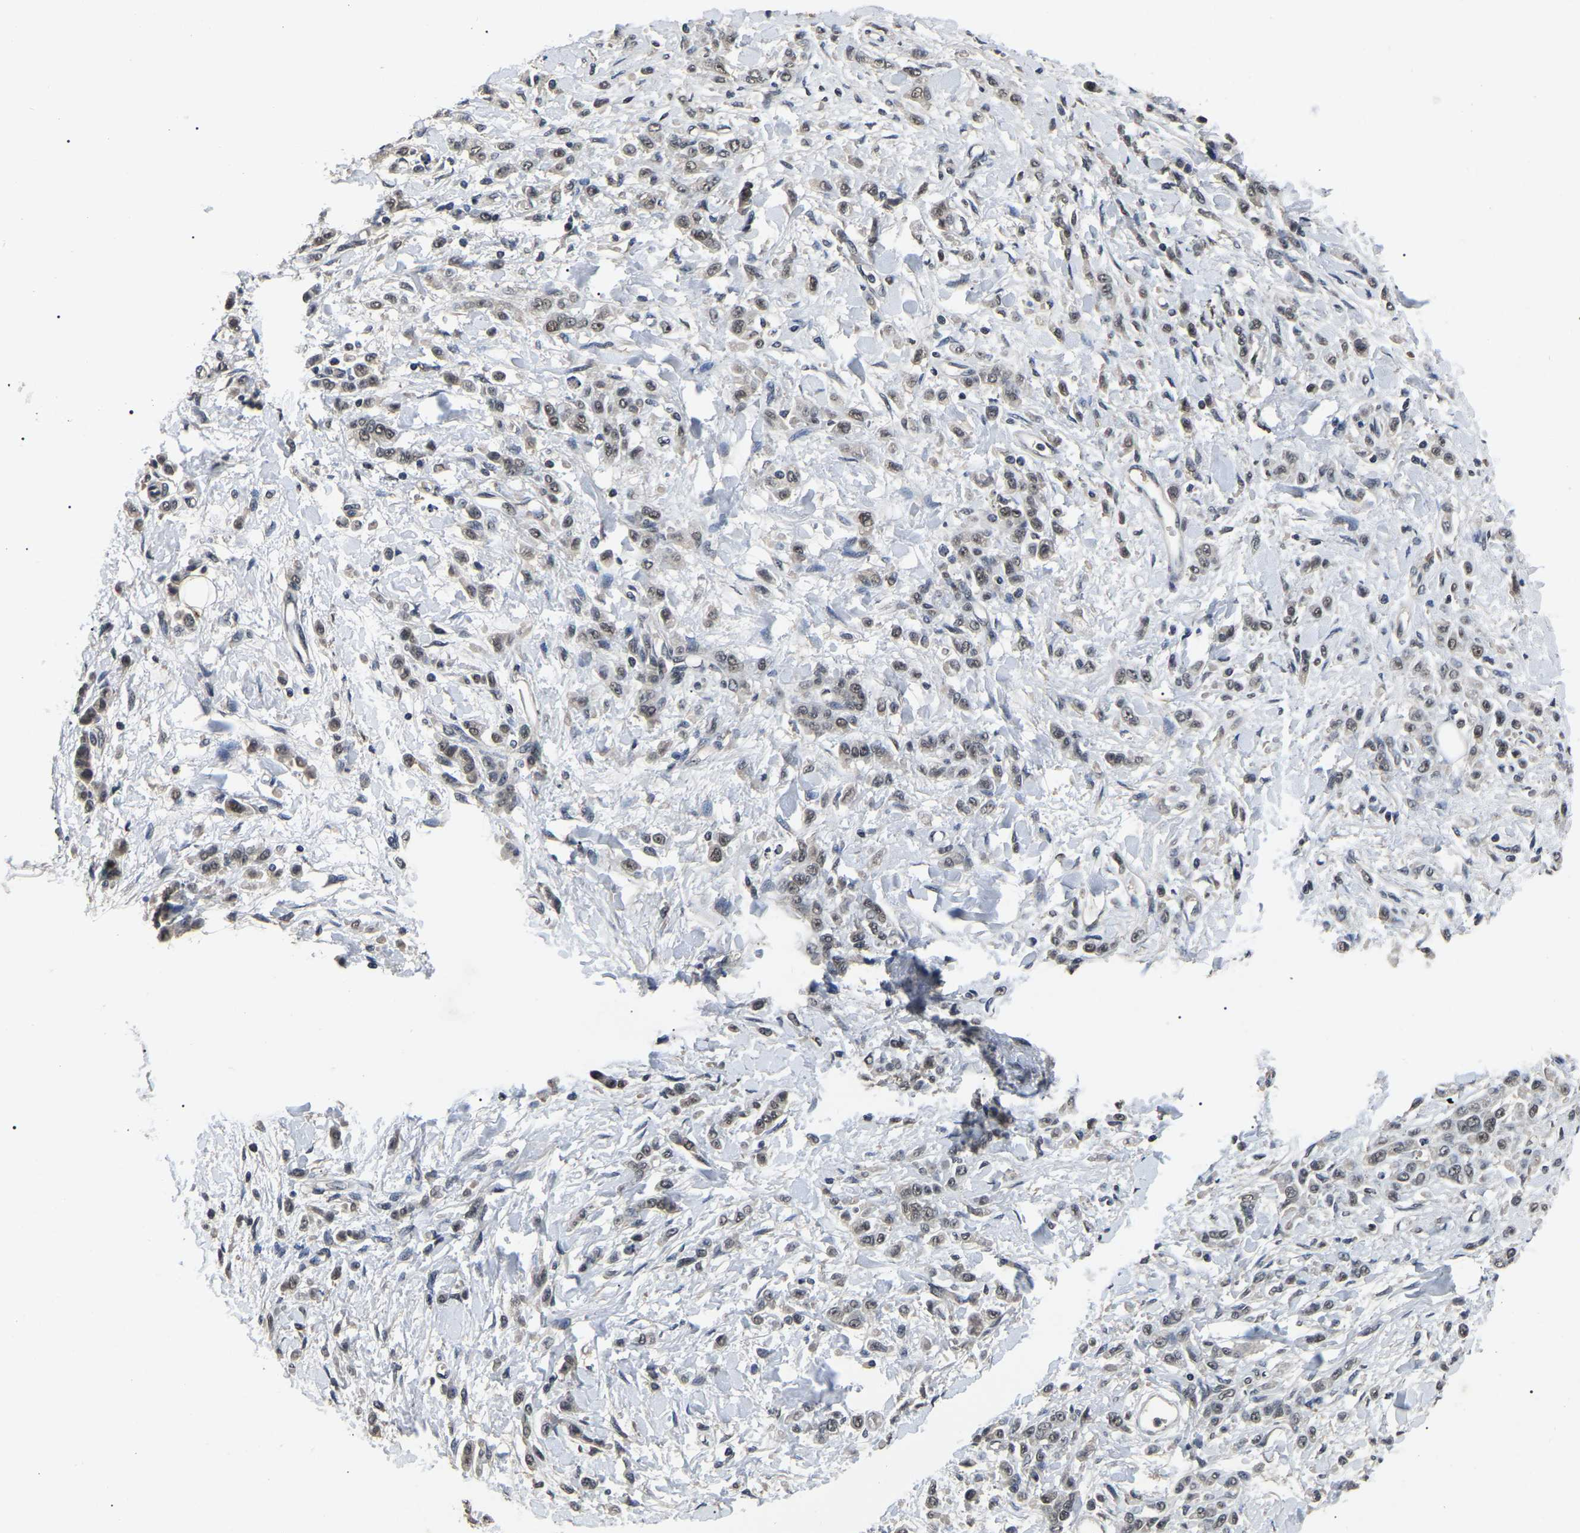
{"staining": {"intensity": "weak", "quantity": ">75%", "location": "nuclear"}, "tissue": "stomach cancer", "cell_type": "Tumor cells", "image_type": "cancer", "snomed": [{"axis": "morphology", "description": "Normal tissue, NOS"}, {"axis": "morphology", "description": "Adenocarcinoma, NOS"}, {"axis": "topography", "description": "Stomach"}], "caption": "High-power microscopy captured an immunohistochemistry (IHC) image of stomach adenocarcinoma, revealing weak nuclear staining in about >75% of tumor cells. (DAB (3,3'-diaminobenzidine) IHC with brightfield microscopy, high magnification).", "gene": "PPM1E", "patient": {"sex": "male", "age": 82}}